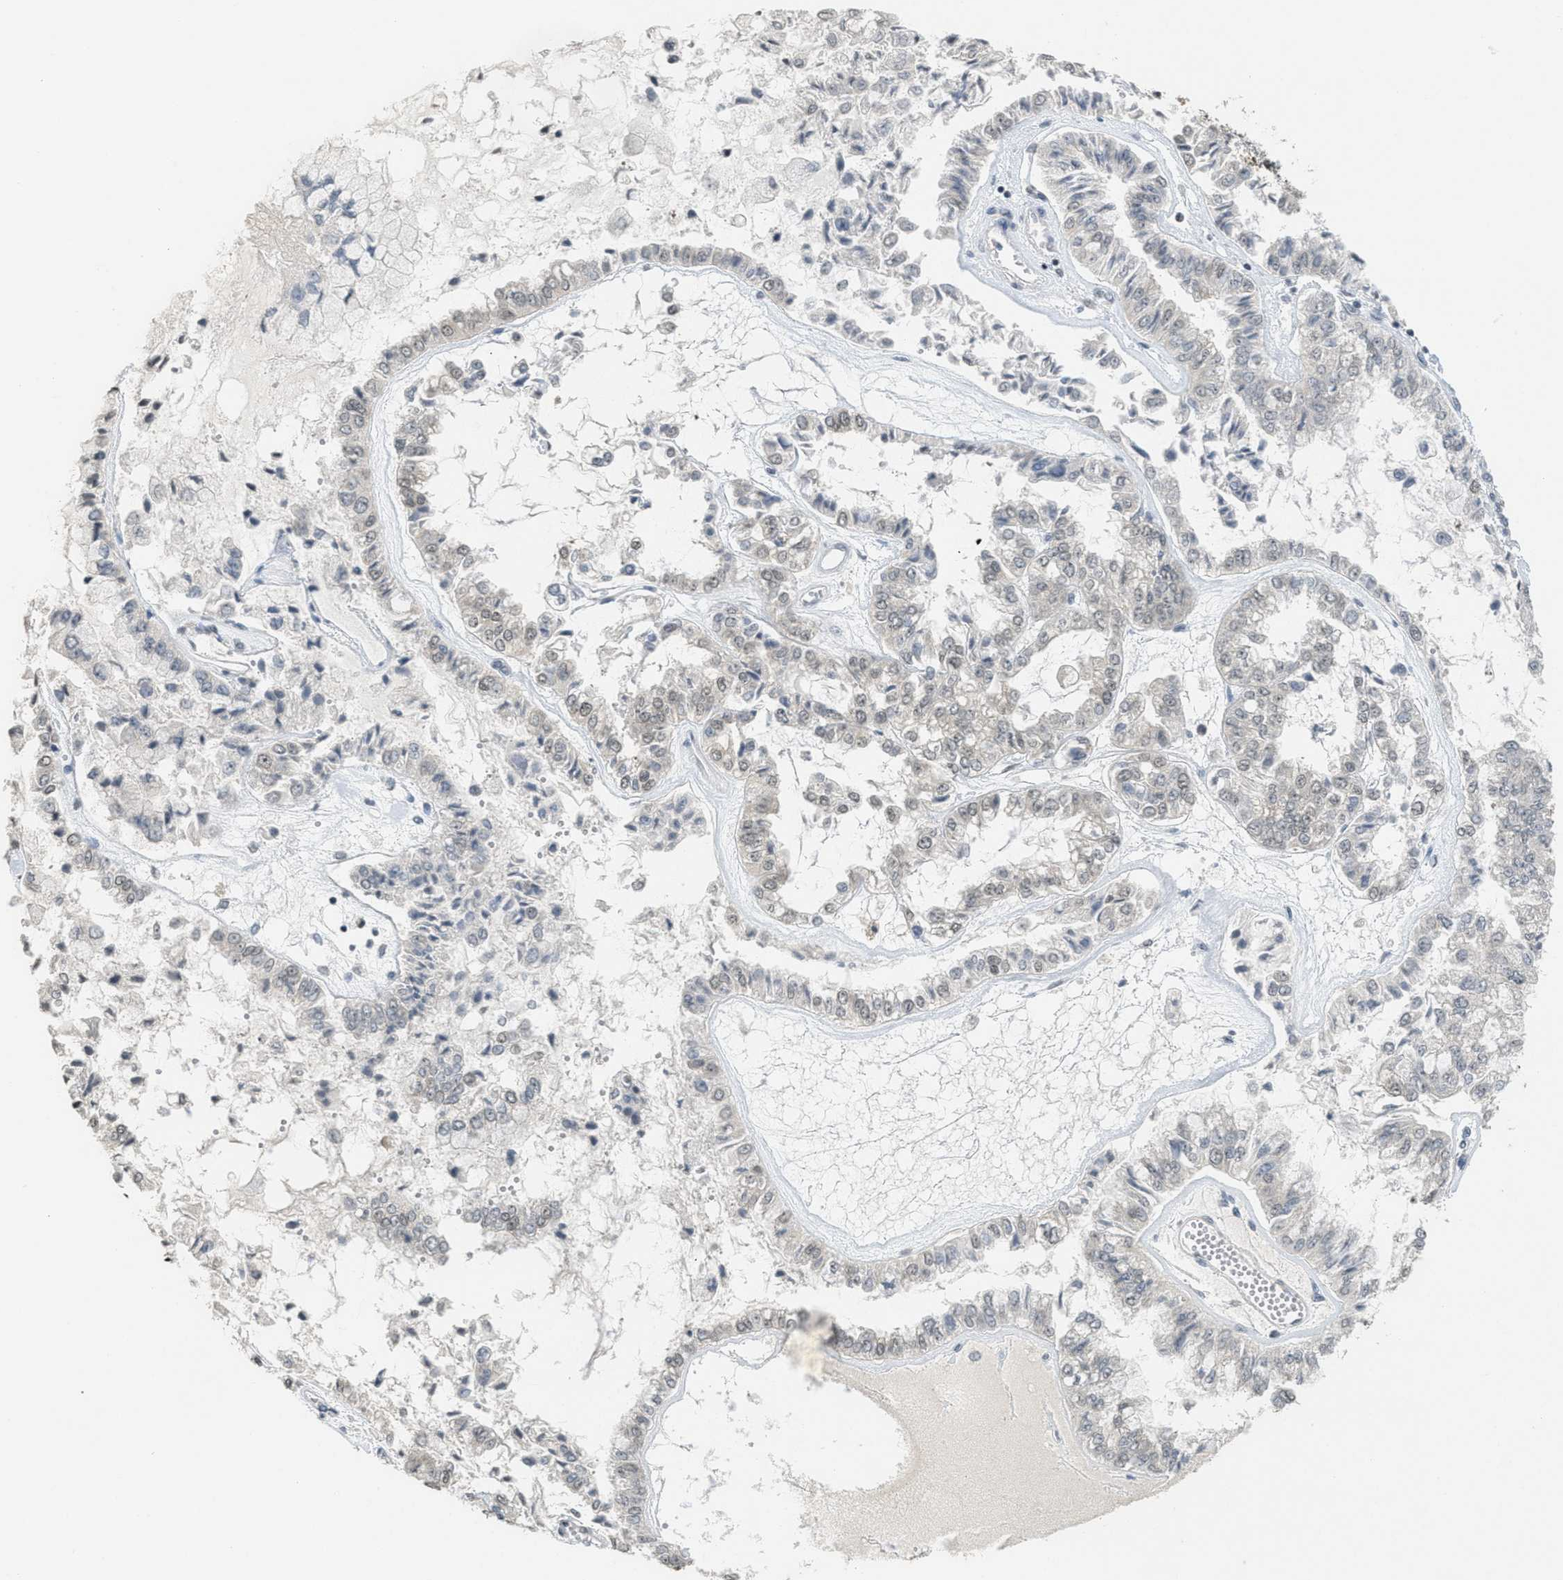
{"staining": {"intensity": "weak", "quantity": "<25%", "location": "nuclear"}, "tissue": "liver cancer", "cell_type": "Tumor cells", "image_type": "cancer", "snomed": [{"axis": "morphology", "description": "Cholangiocarcinoma"}, {"axis": "topography", "description": "Liver"}], "caption": "Immunohistochemistry (IHC) micrograph of neoplastic tissue: cholangiocarcinoma (liver) stained with DAB (3,3'-diaminobenzidine) demonstrates no significant protein expression in tumor cells.", "gene": "DNAJB1", "patient": {"sex": "female", "age": 79}}